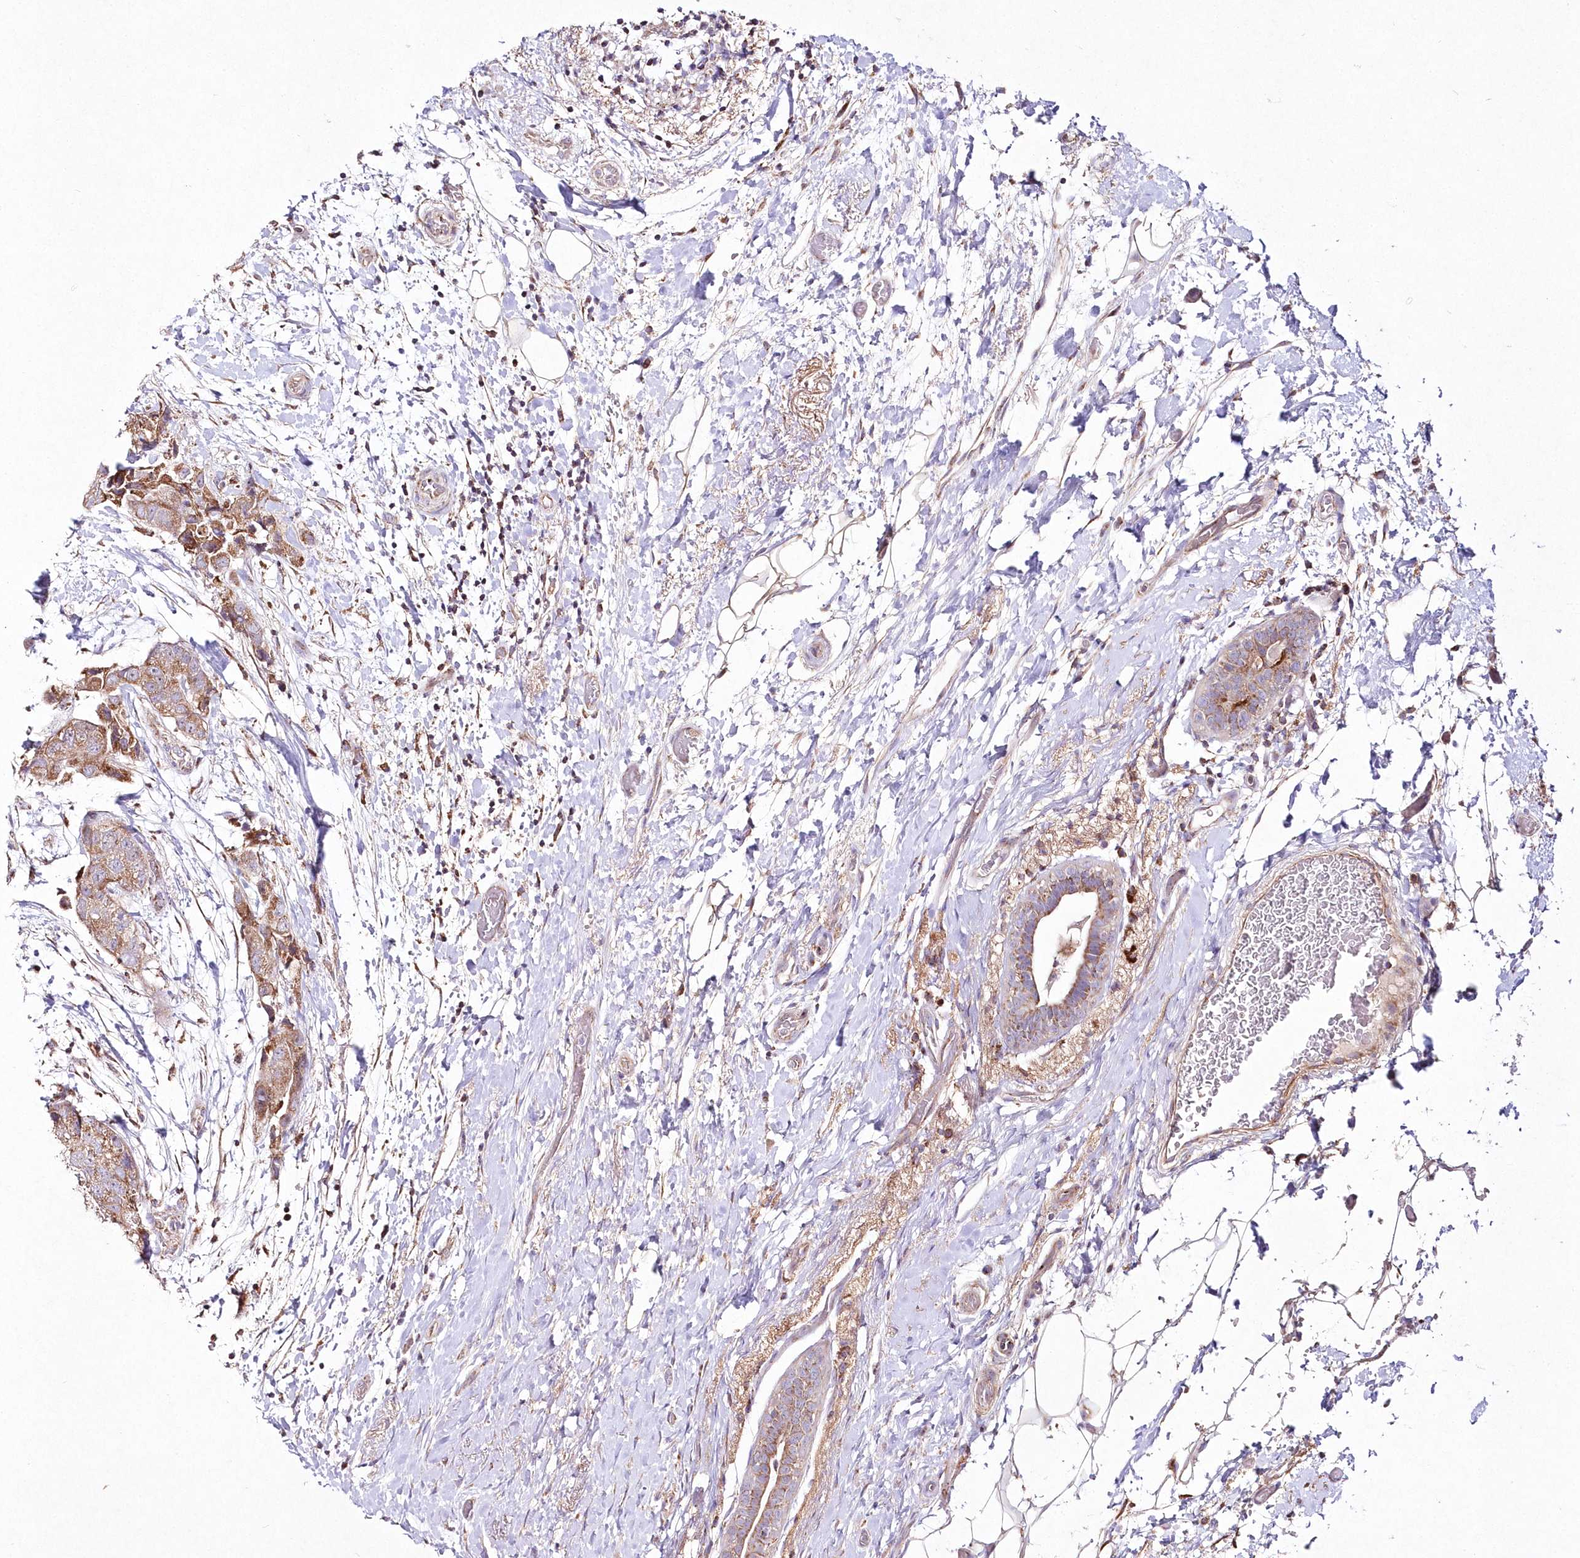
{"staining": {"intensity": "moderate", "quantity": ">75%", "location": "cytoplasmic/membranous"}, "tissue": "breast cancer", "cell_type": "Tumor cells", "image_type": "cancer", "snomed": [{"axis": "morphology", "description": "Duct carcinoma"}, {"axis": "topography", "description": "Breast"}], "caption": "Immunohistochemistry photomicrograph of neoplastic tissue: human breast intraductal carcinoma stained using IHC reveals medium levels of moderate protein expression localized specifically in the cytoplasmic/membranous of tumor cells, appearing as a cytoplasmic/membranous brown color.", "gene": "DNA2", "patient": {"sex": "female", "age": 62}}